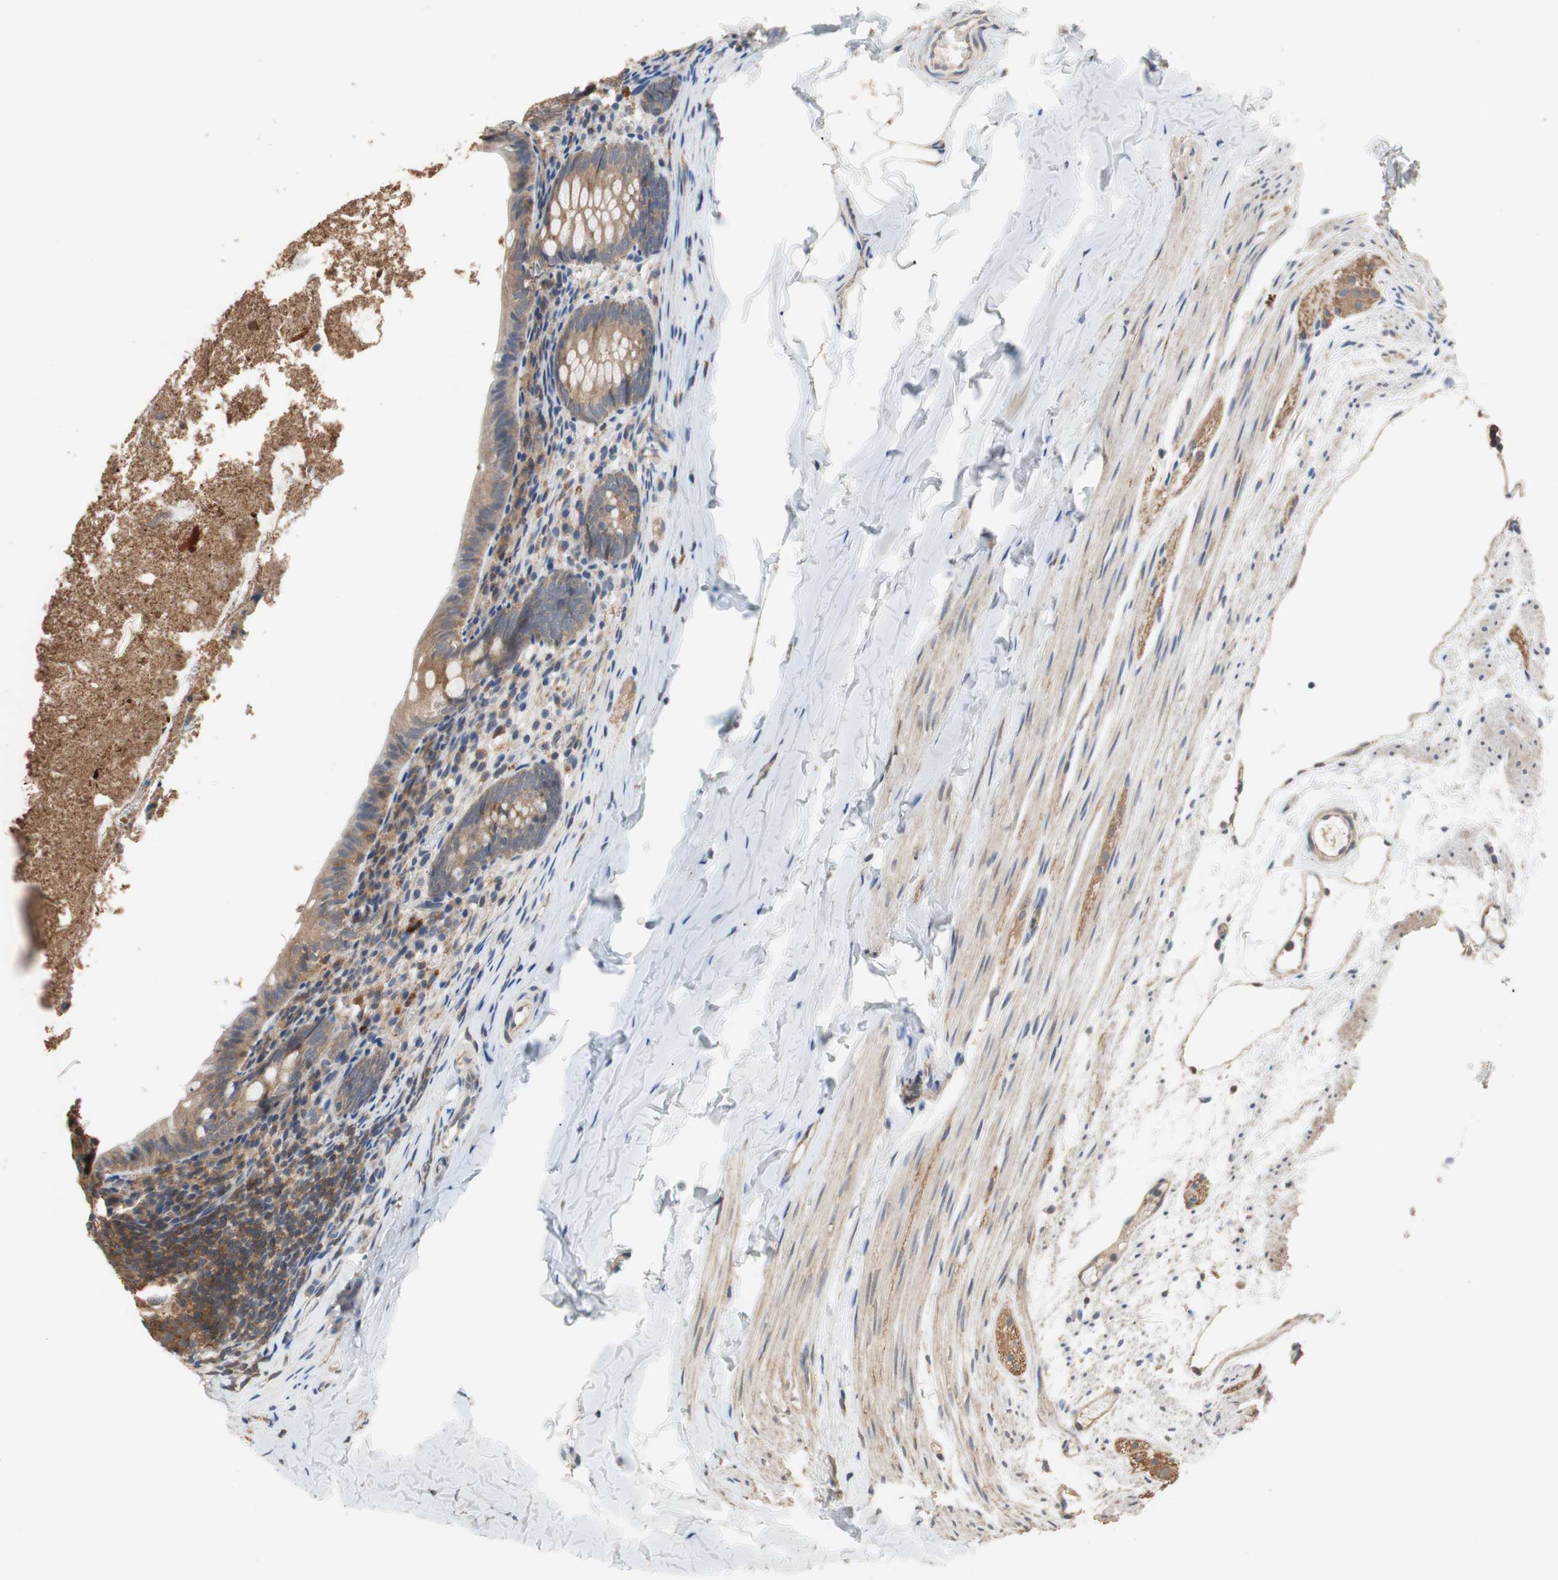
{"staining": {"intensity": "moderate", "quantity": ">75%", "location": "cytoplasmic/membranous"}, "tissue": "appendix", "cell_type": "Glandular cells", "image_type": "normal", "snomed": [{"axis": "morphology", "description": "Normal tissue, NOS"}, {"axis": "topography", "description": "Appendix"}], "caption": "Glandular cells display moderate cytoplasmic/membranous staining in approximately >75% of cells in unremarkable appendix.", "gene": "MAP4K2", "patient": {"sex": "female", "age": 10}}